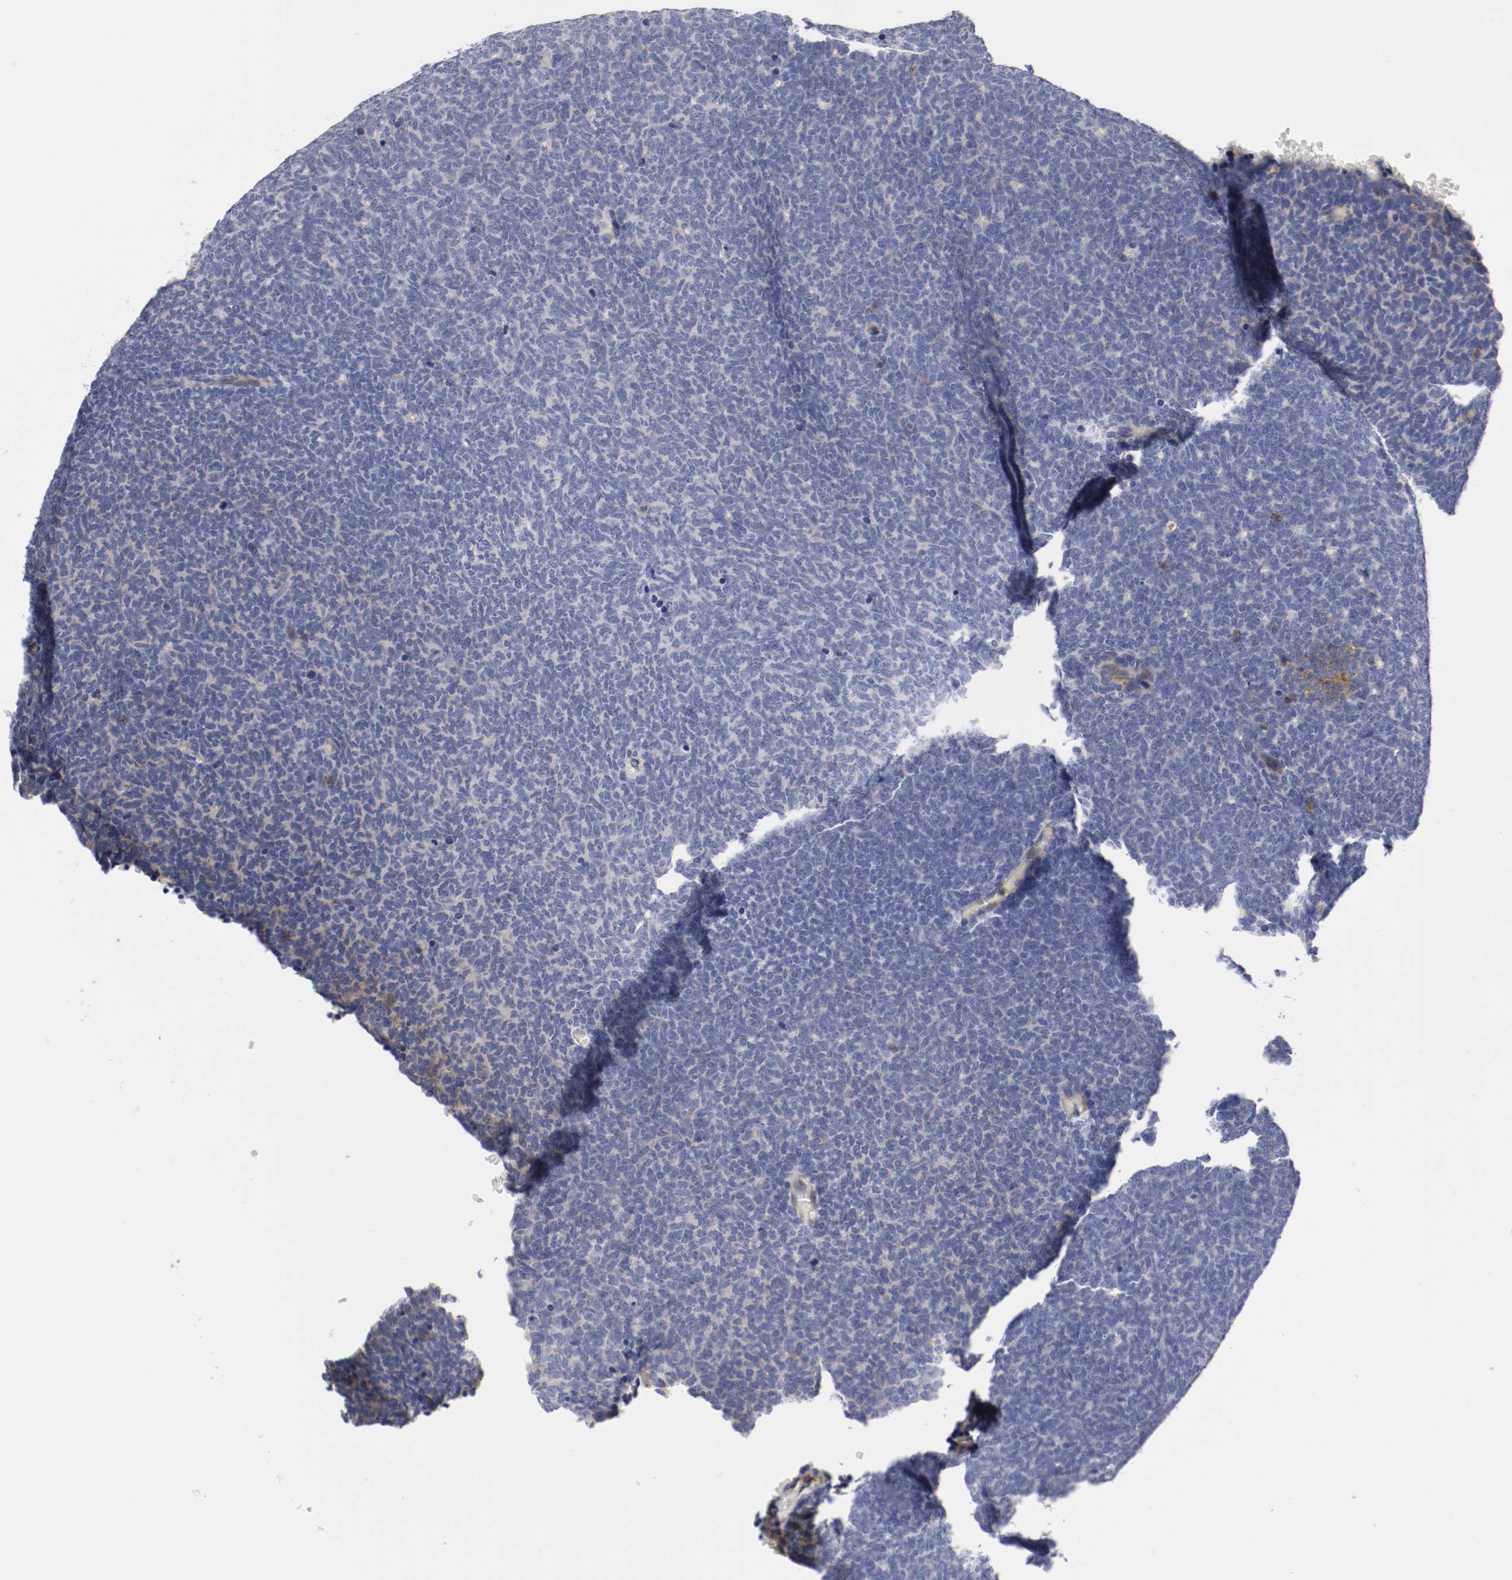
{"staining": {"intensity": "weak", "quantity": "<25%", "location": "cytoplasmic/membranous"}, "tissue": "renal cancer", "cell_type": "Tumor cells", "image_type": "cancer", "snomed": [{"axis": "morphology", "description": "Neoplasm, malignant, NOS"}, {"axis": "topography", "description": "Kidney"}], "caption": "Tumor cells show no significant protein positivity in renal neoplasm (malignant).", "gene": "IFITM1", "patient": {"sex": "male", "age": 28}}